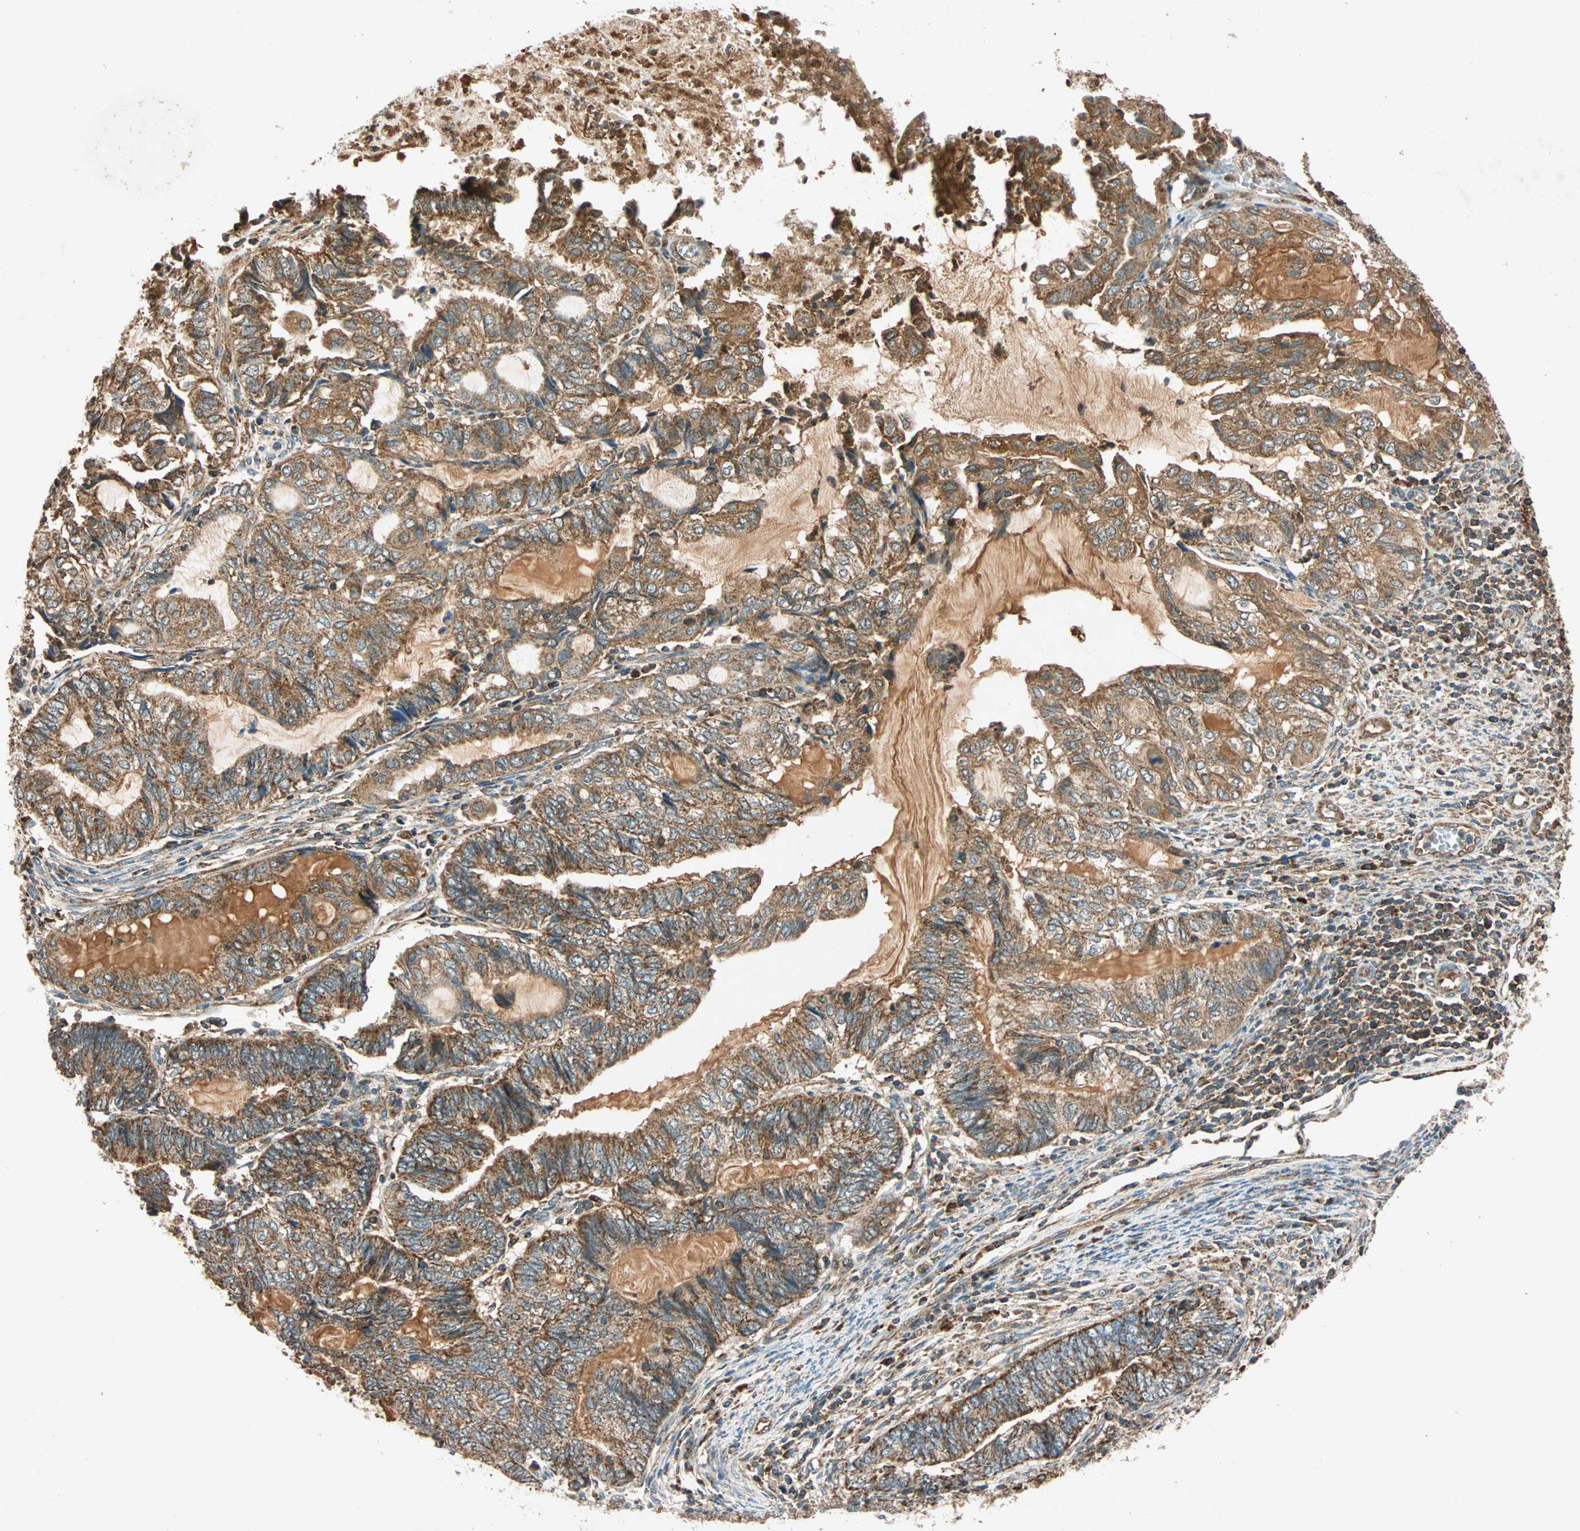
{"staining": {"intensity": "strong", "quantity": ">75%", "location": "cytoplasmic/membranous"}, "tissue": "endometrial cancer", "cell_type": "Tumor cells", "image_type": "cancer", "snomed": [{"axis": "morphology", "description": "Adenocarcinoma, NOS"}, {"axis": "topography", "description": "Uterus"}, {"axis": "topography", "description": "Endometrium"}], "caption": "Endometrial adenocarcinoma was stained to show a protein in brown. There is high levels of strong cytoplasmic/membranous positivity in approximately >75% of tumor cells.", "gene": "MAPK1", "patient": {"sex": "female", "age": 70}}